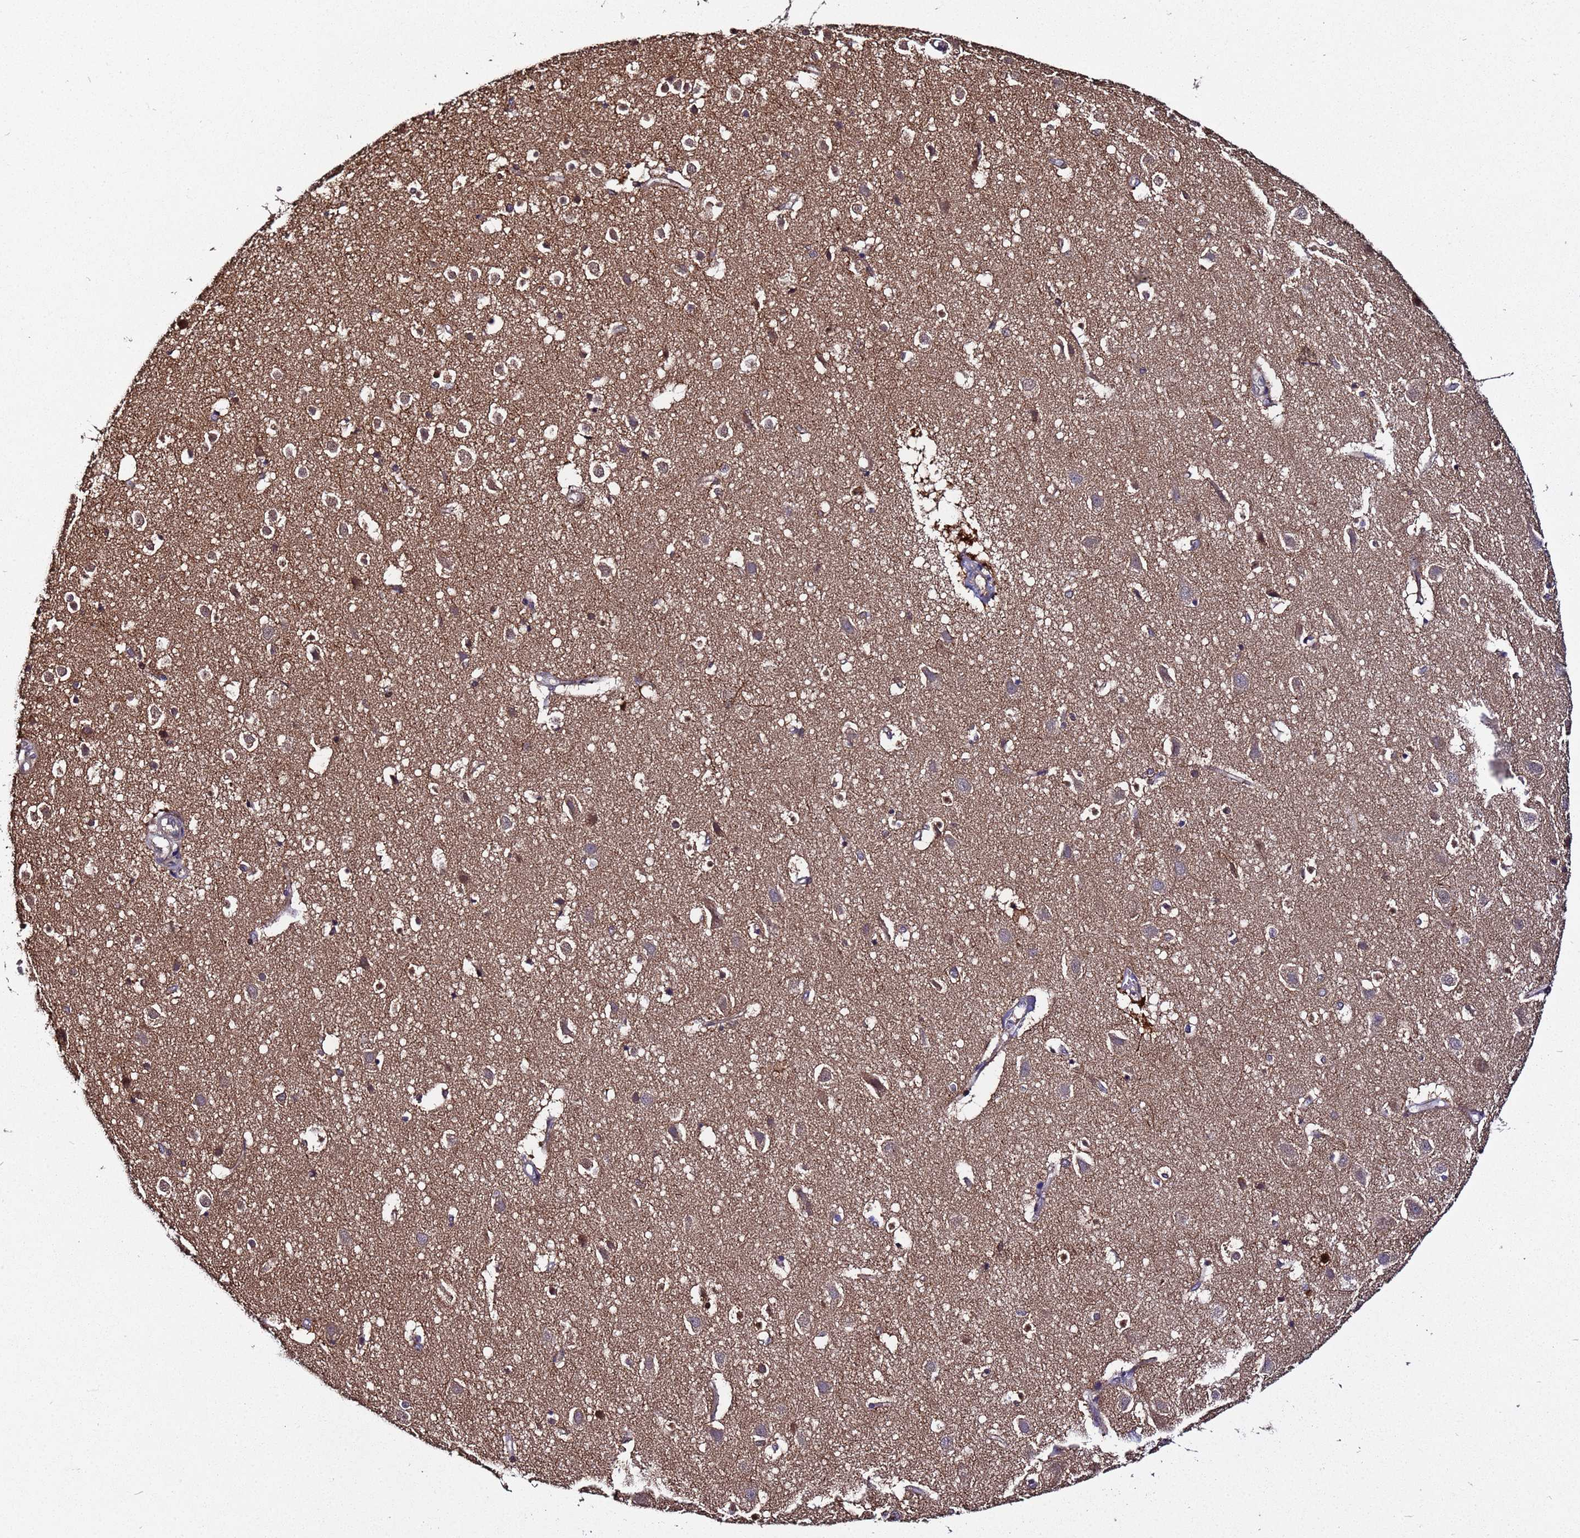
{"staining": {"intensity": "weak", "quantity": ">75%", "location": "cytoplasmic/membranous"}, "tissue": "cerebral cortex", "cell_type": "Endothelial cells", "image_type": "normal", "snomed": [{"axis": "morphology", "description": "Normal tissue, NOS"}, {"axis": "topography", "description": "Cerebral cortex"}], "caption": "This is an image of immunohistochemistry staining of benign cerebral cortex, which shows weak expression in the cytoplasmic/membranous of endothelial cells.", "gene": "PLXDC2", "patient": {"sex": "male", "age": 54}}